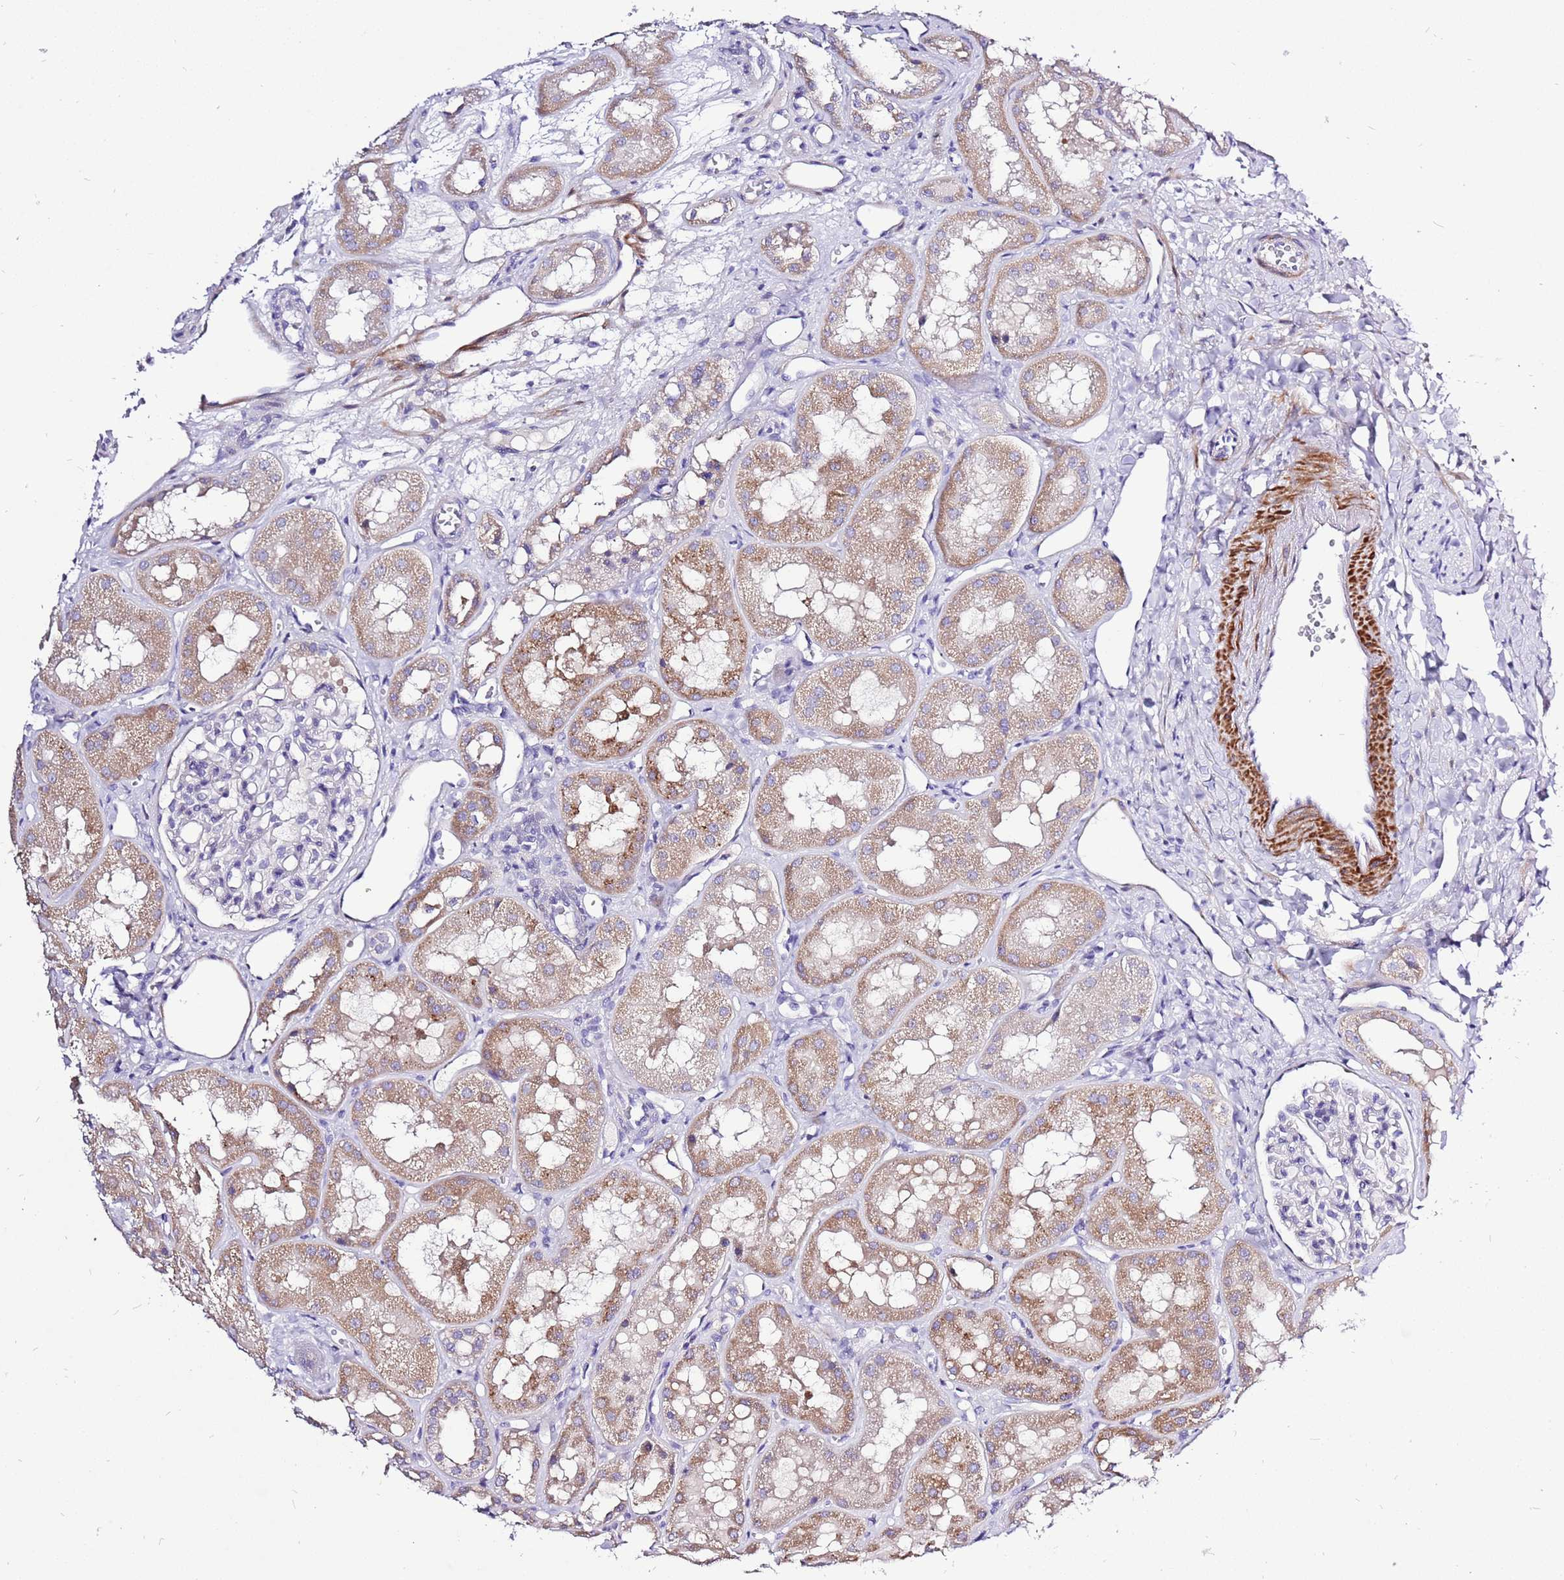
{"staining": {"intensity": "negative", "quantity": "none", "location": "none"}, "tissue": "kidney", "cell_type": "Cells in glomeruli", "image_type": "normal", "snomed": [{"axis": "morphology", "description": "Normal tissue, NOS"}, {"axis": "topography", "description": "Kidney"}], "caption": "Cells in glomeruli are negative for protein expression in unremarkable human kidney. (Brightfield microscopy of DAB immunohistochemistry (IHC) at high magnification).", "gene": "GLCE", "patient": {"sex": "male", "age": 16}}